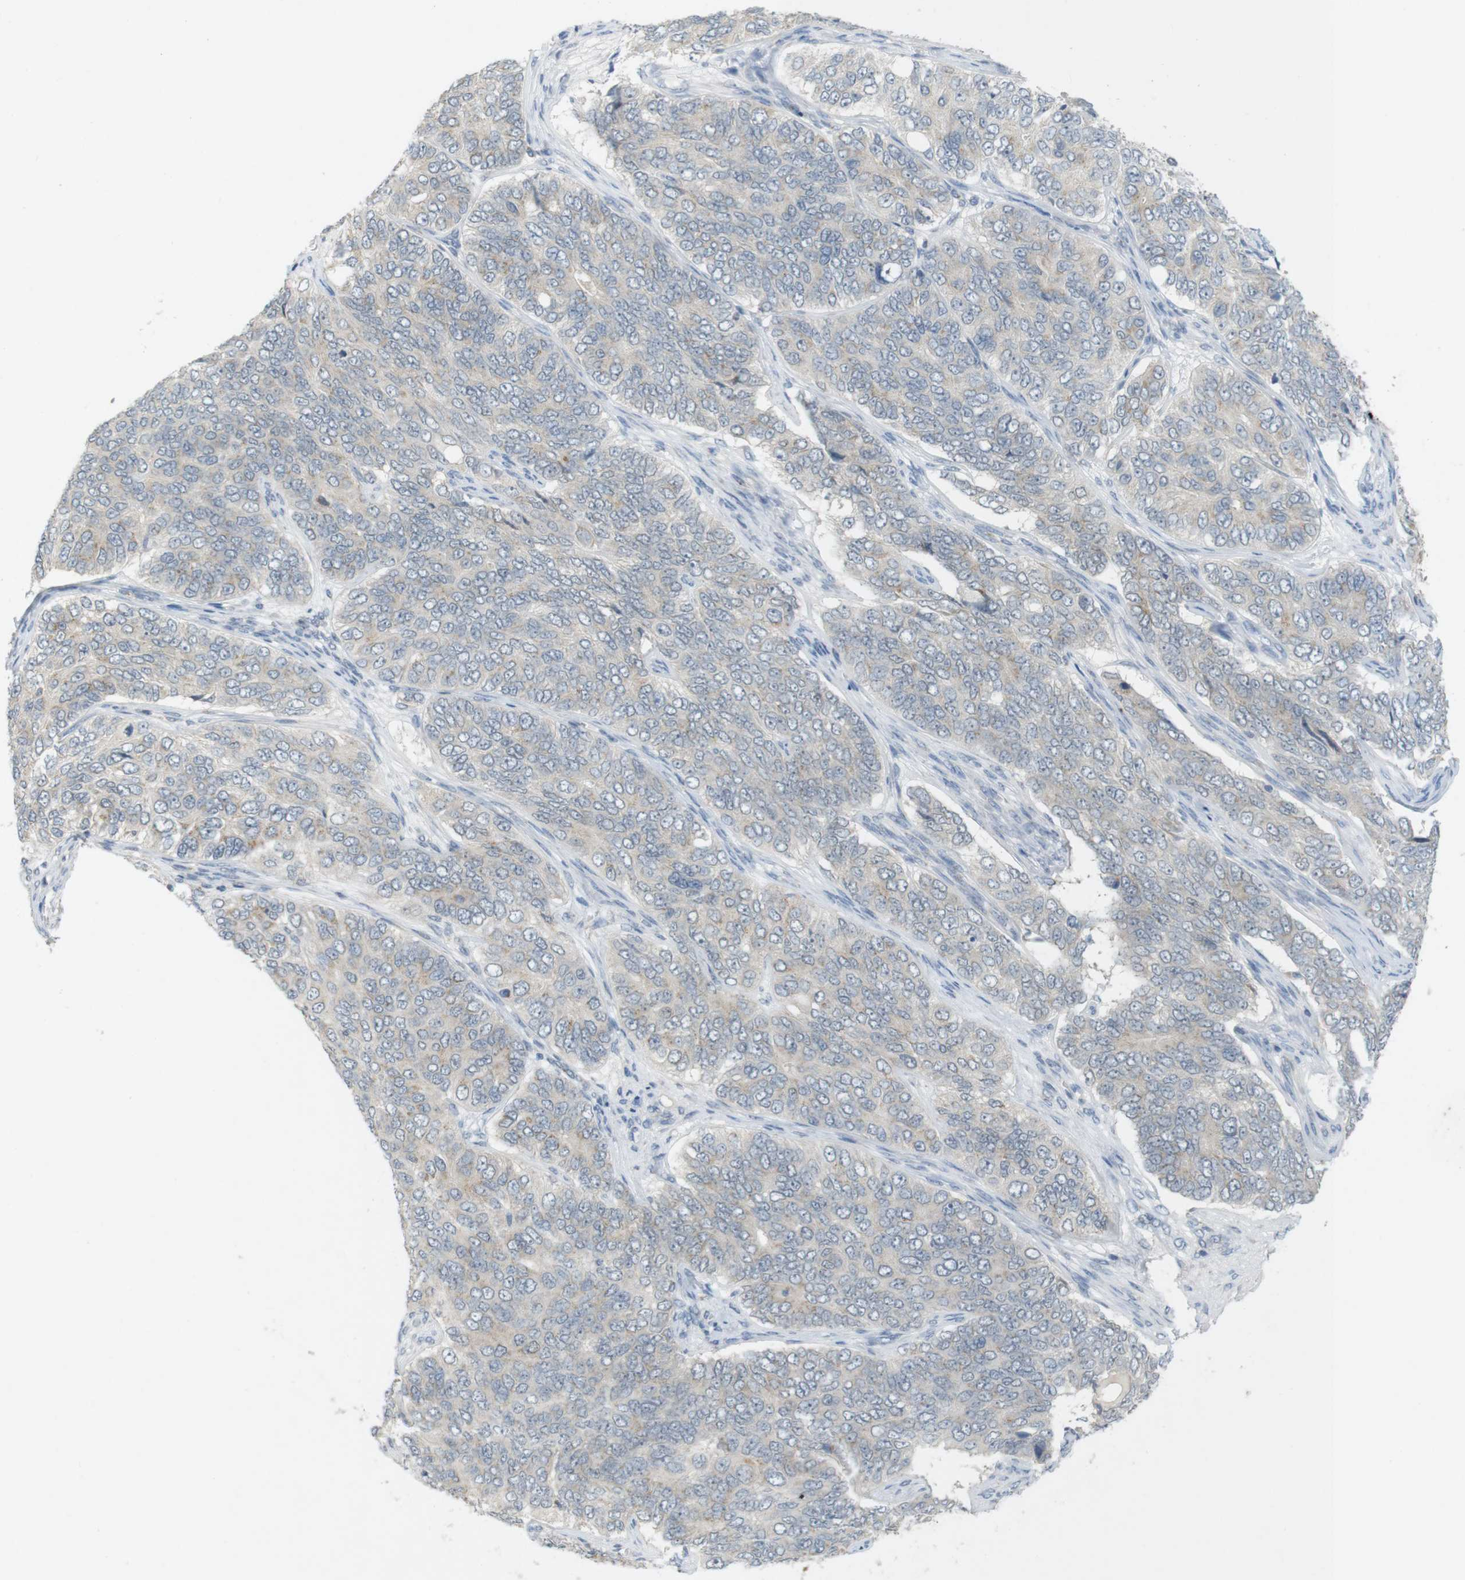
{"staining": {"intensity": "weak", "quantity": "<25%", "location": "cytoplasmic/membranous"}, "tissue": "ovarian cancer", "cell_type": "Tumor cells", "image_type": "cancer", "snomed": [{"axis": "morphology", "description": "Carcinoma, endometroid"}, {"axis": "topography", "description": "Ovary"}], "caption": "Tumor cells show no significant protein expression in ovarian cancer.", "gene": "YIPF3", "patient": {"sex": "female", "age": 51}}